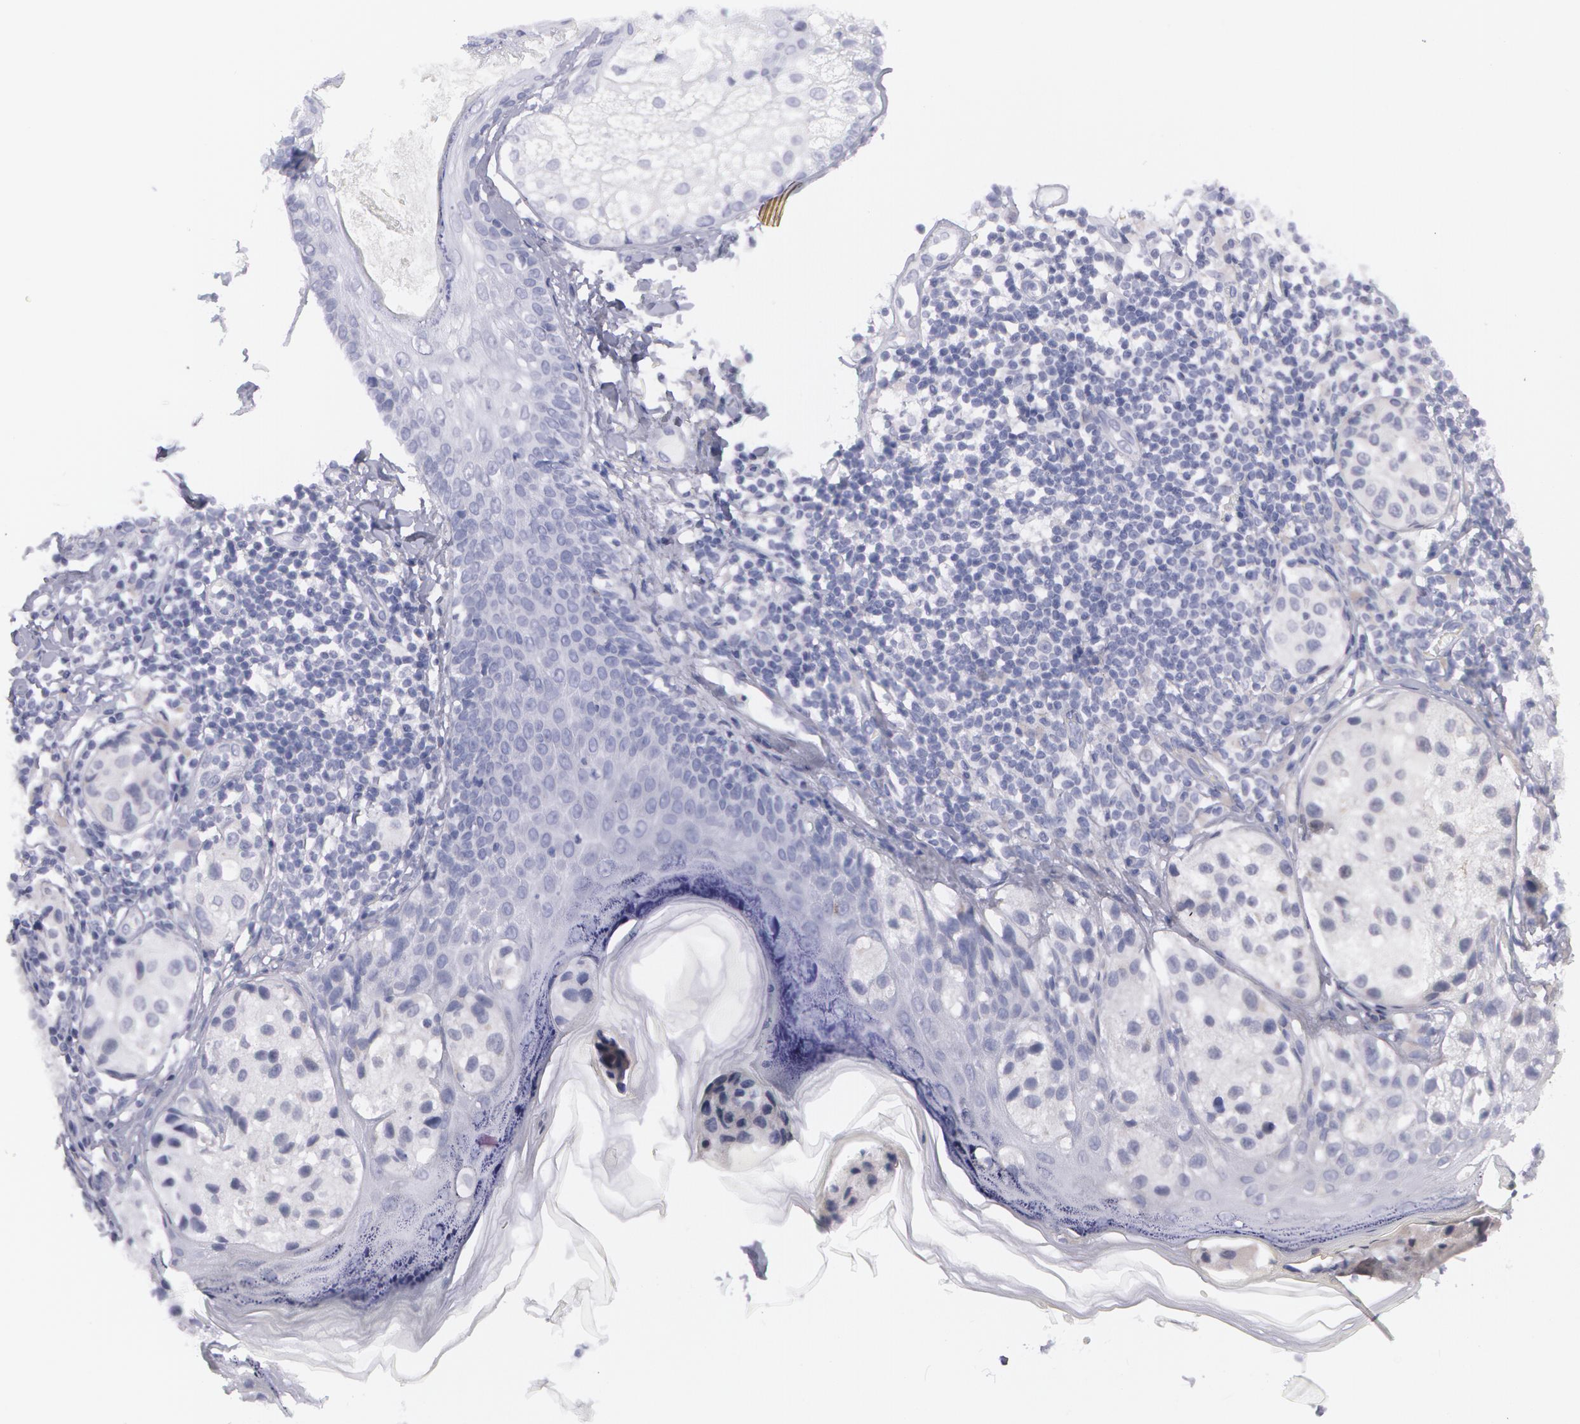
{"staining": {"intensity": "negative", "quantity": "none", "location": "none"}, "tissue": "melanoma", "cell_type": "Tumor cells", "image_type": "cancer", "snomed": [{"axis": "morphology", "description": "Malignant melanoma, NOS"}, {"axis": "topography", "description": "Skin"}], "caption": "DAB (3,3'-diaminobenzidine) immunohistochemical staining of human melanoma shows no significant staining in tumor cells.", "gene": "AMACR", "patient": {"sex": "male", "age": 23}}